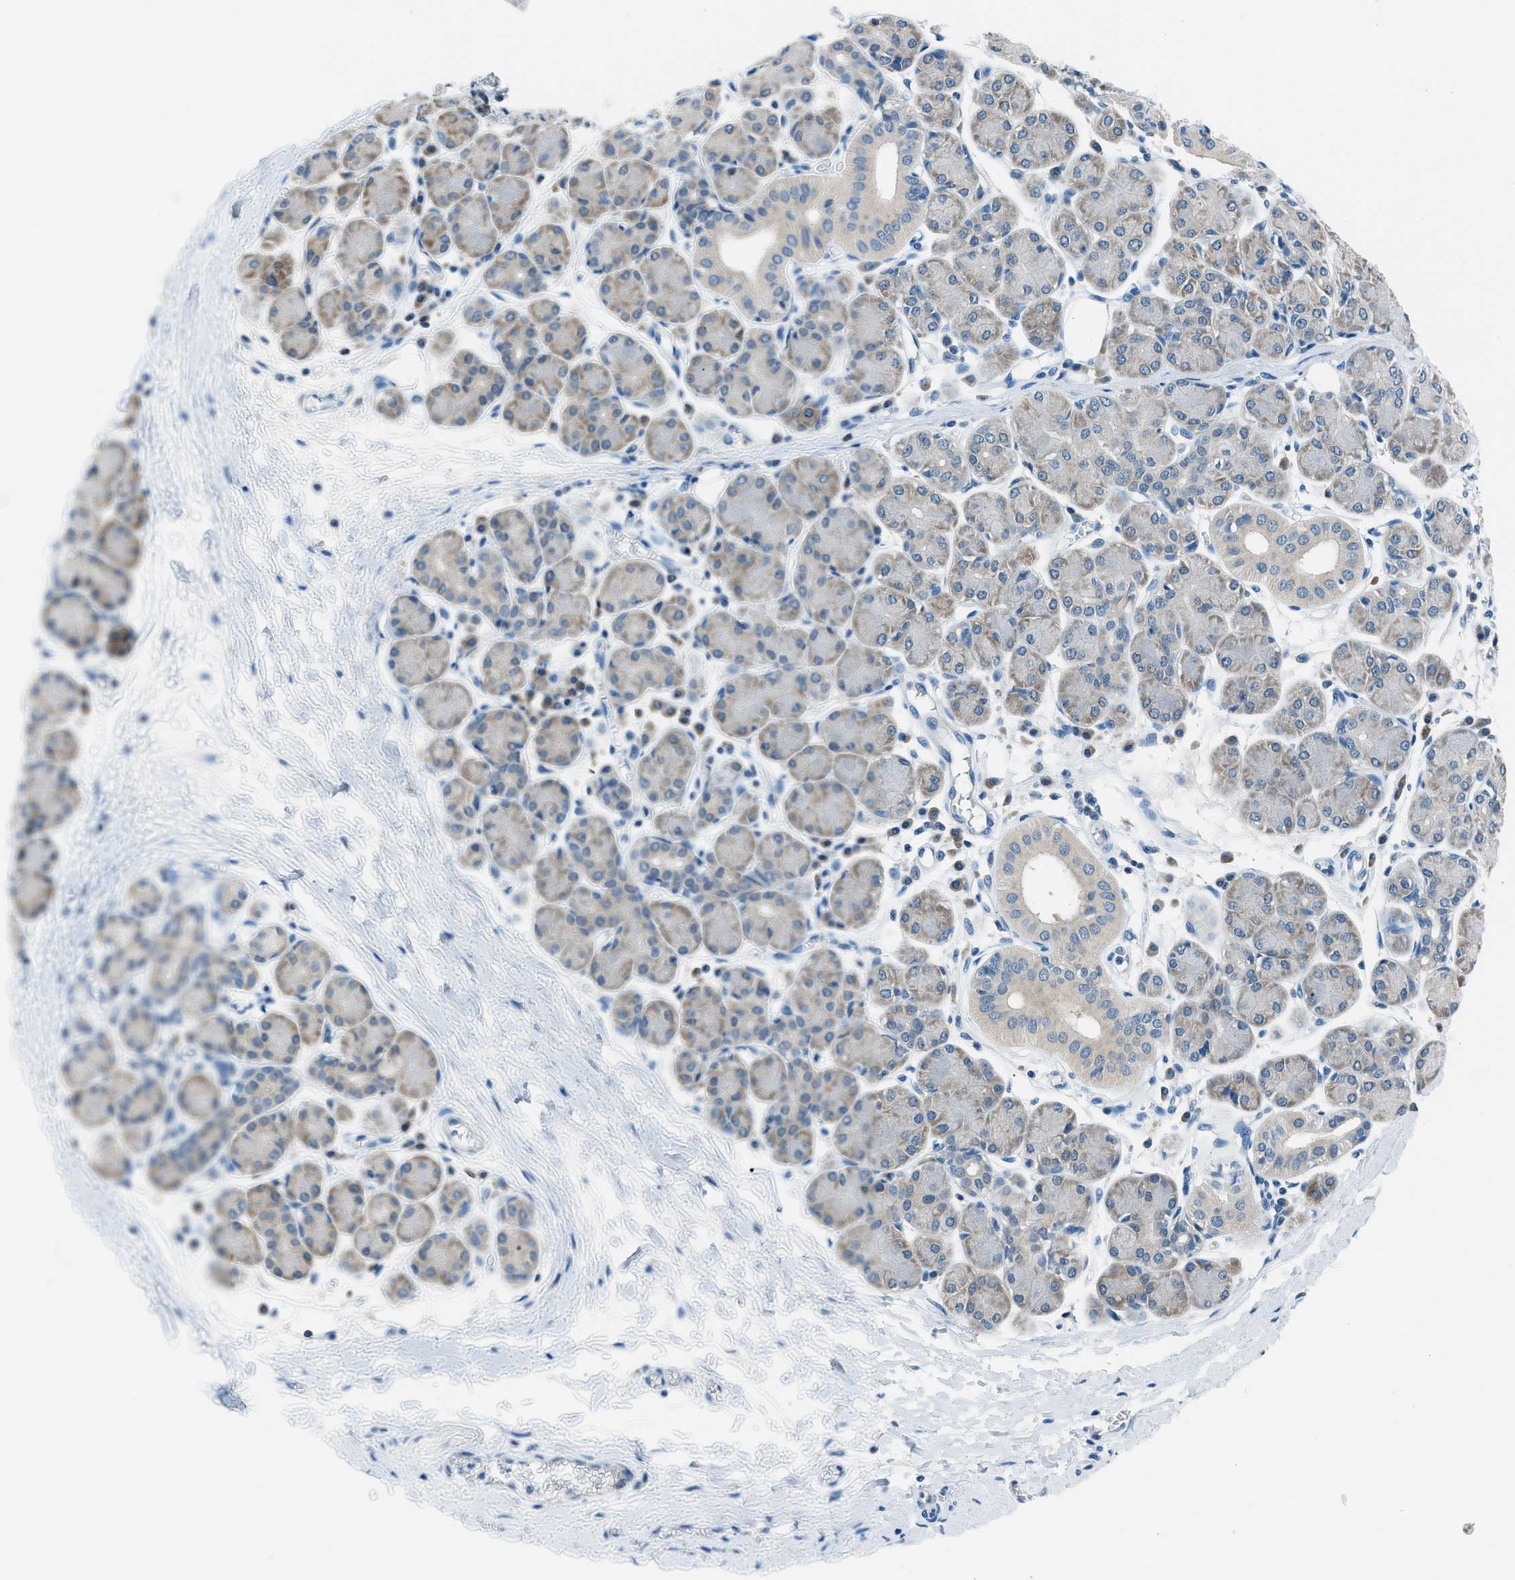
{"staining": {"intensity": "weak", "quantity": "25%-75%", "location": "cytoplasmic/membranous"}, "tissue": "salivary gland", "cell_type": "Glandular cells", "image_type": "normal", "snomed": [{"axis": "morphology", "description": "Normal tissue, NOS"}, {"axis": "morphology", "description": "Inflammation, NOS"}, {"axis": "topography", "description": "Lymph node"}, {"axis": "topography", "description": "Salivary gland"}], "caption": "Glandular cells exhibit low levels of weak cytoplasmic/membranous expression in approximately 25%-75% of cells in unremarkable salivary gland.", "gene": "ACP1", "patient": {"sex": "male", "age": 3}}